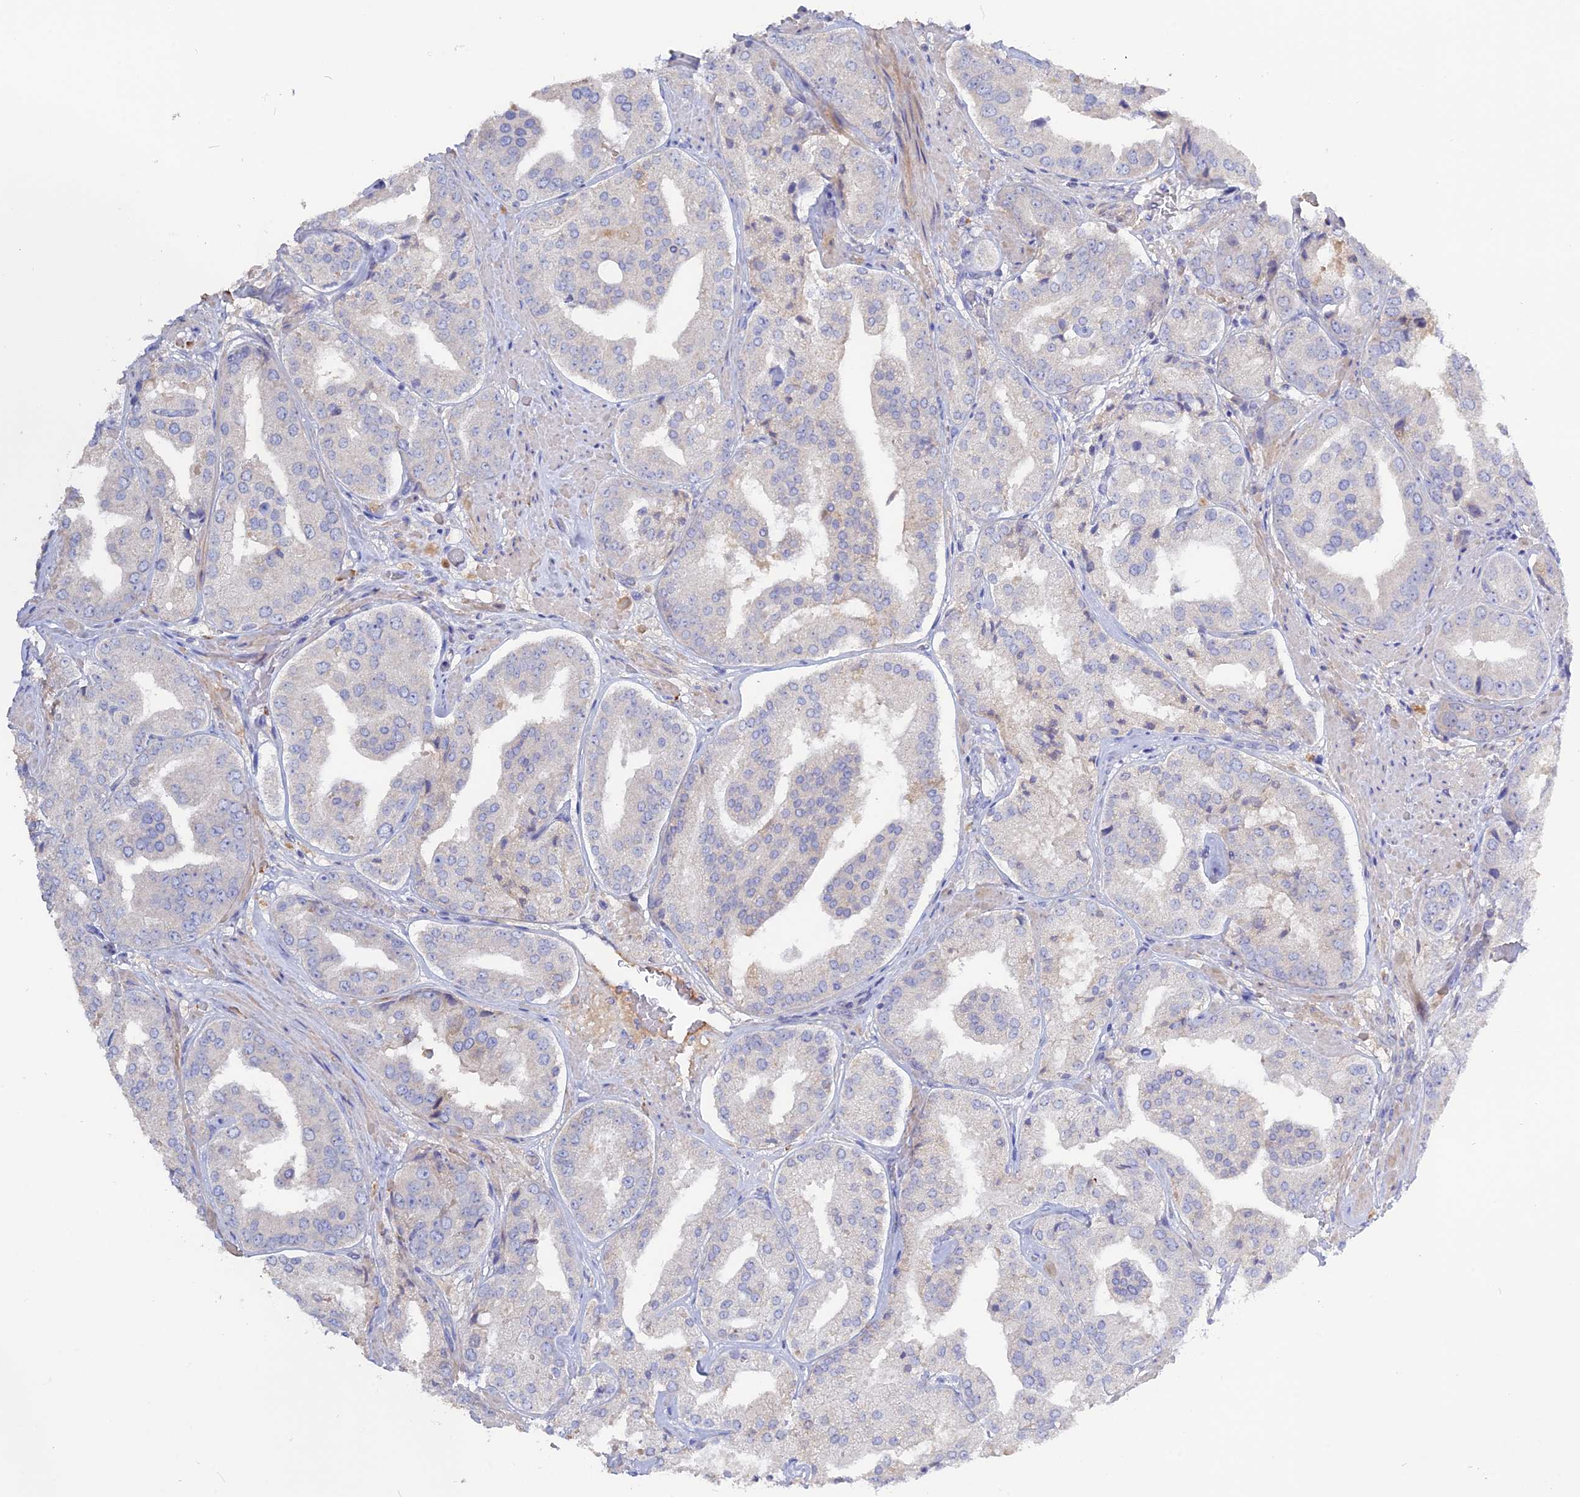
{"staining": {"intensity": "negative", "quantity": "none", "location": "none"}, "tissue": "prostate cancer", "cell_type": "Tumor cells", "image_type": "cancer", "snomed": [{"axis": "morphology", "description": "Adenocarcinoma, High grade"}, {"axis": "topography", "description": "Prostate"}], "caption": "Prostate cancer stained for a protein using immunohistochemistry (IHC) displays no positivity tumor cells.", "gene": "ADGRA1", "patient": {"sex": "male", "age": 63}}